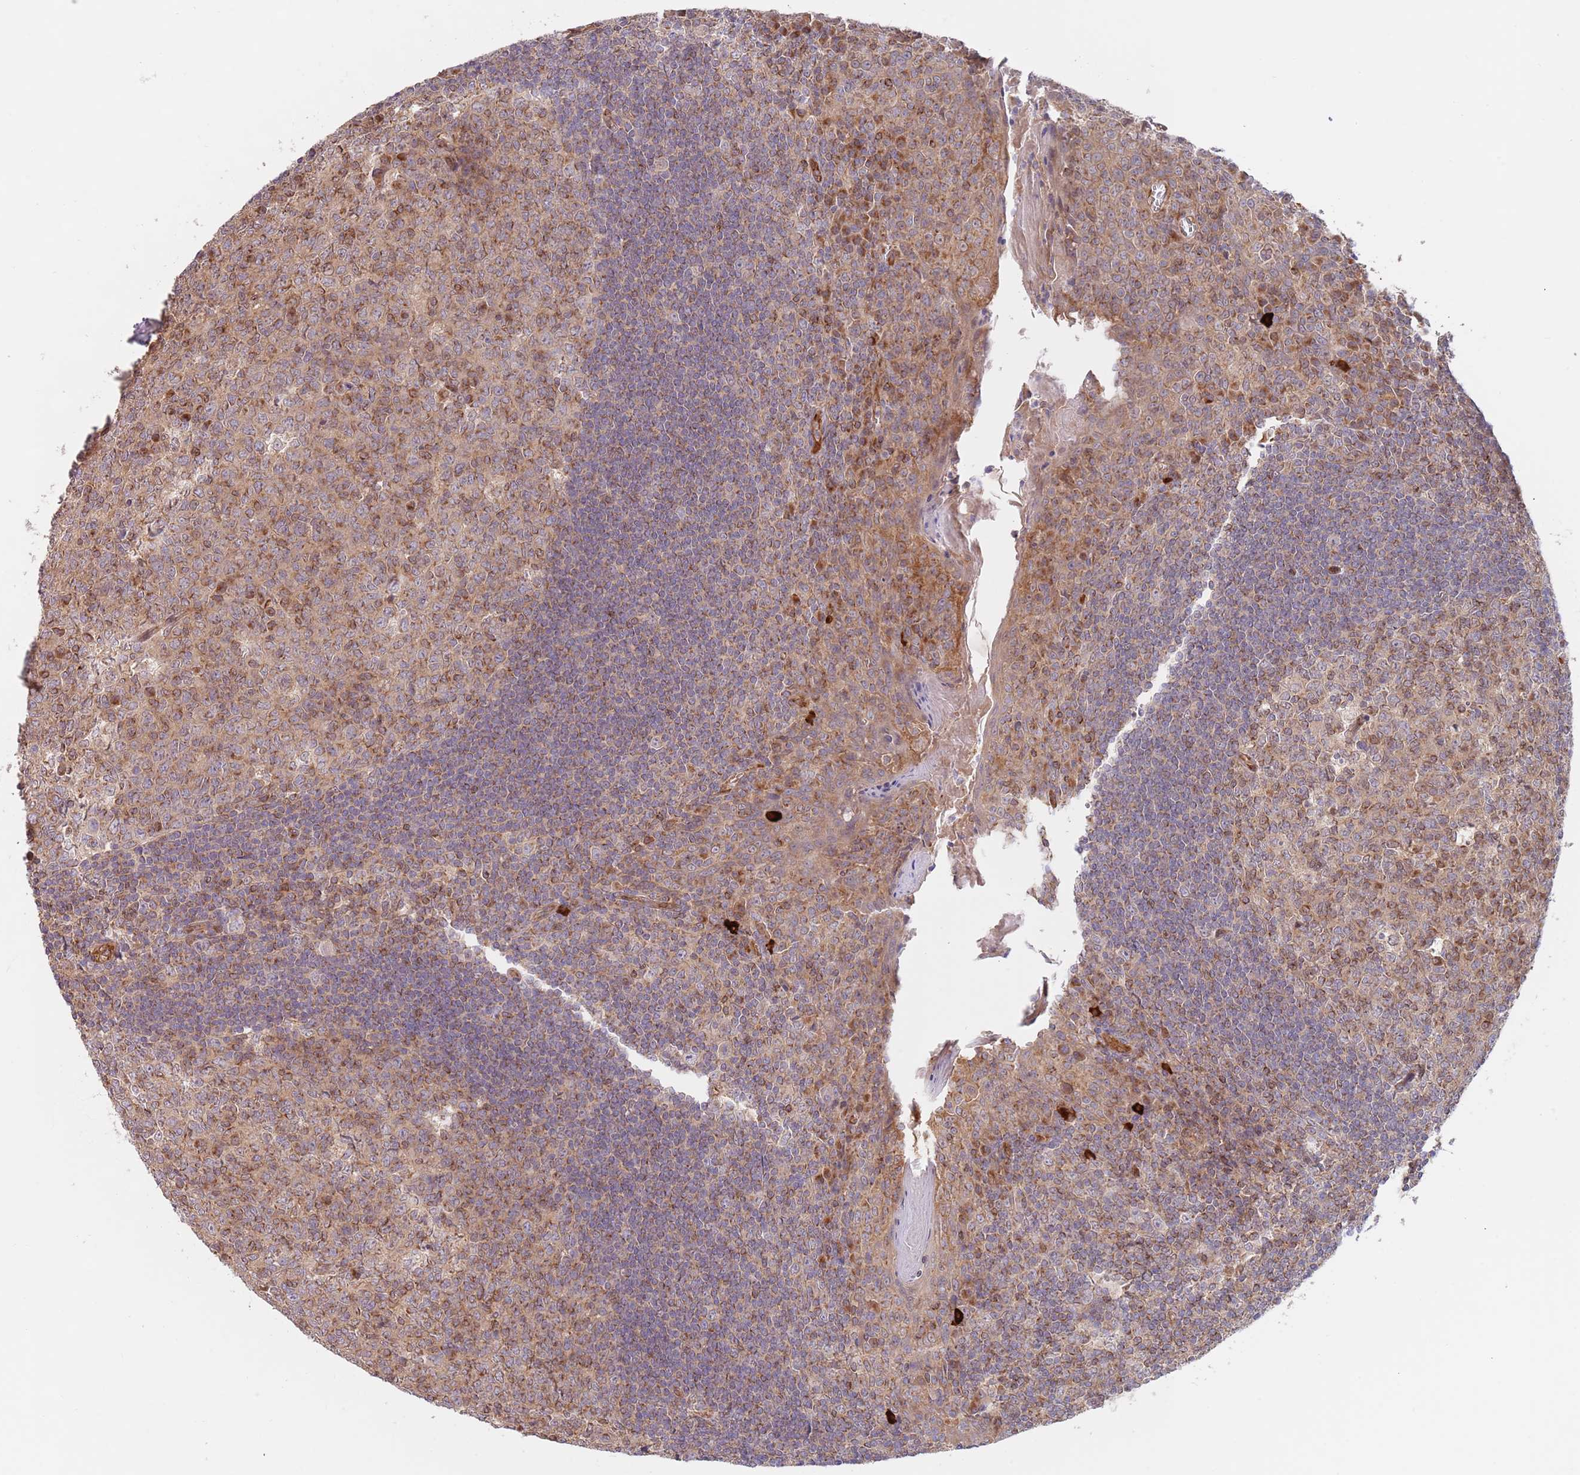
{"staining": {"intensity": "moderate", "quantity": "25%-75%", "location": "cytoplasmic/membranous"}, "tissue": "tonsil", "cell_type": "Germinal center cells", "image_type": "normal", "snomed": [{"axis": "morphology", "description": "Normal tissue, NOS"}, {"axis": "topography", "description": "Tonsil"}], "caption": "A brown stain labels moderate cytoplasmic/membranous staining of a protein in germinal center cells of unremarkable tonsil.", "gene": "GUK1", "patient": {"sex": "male", "age": 27}}